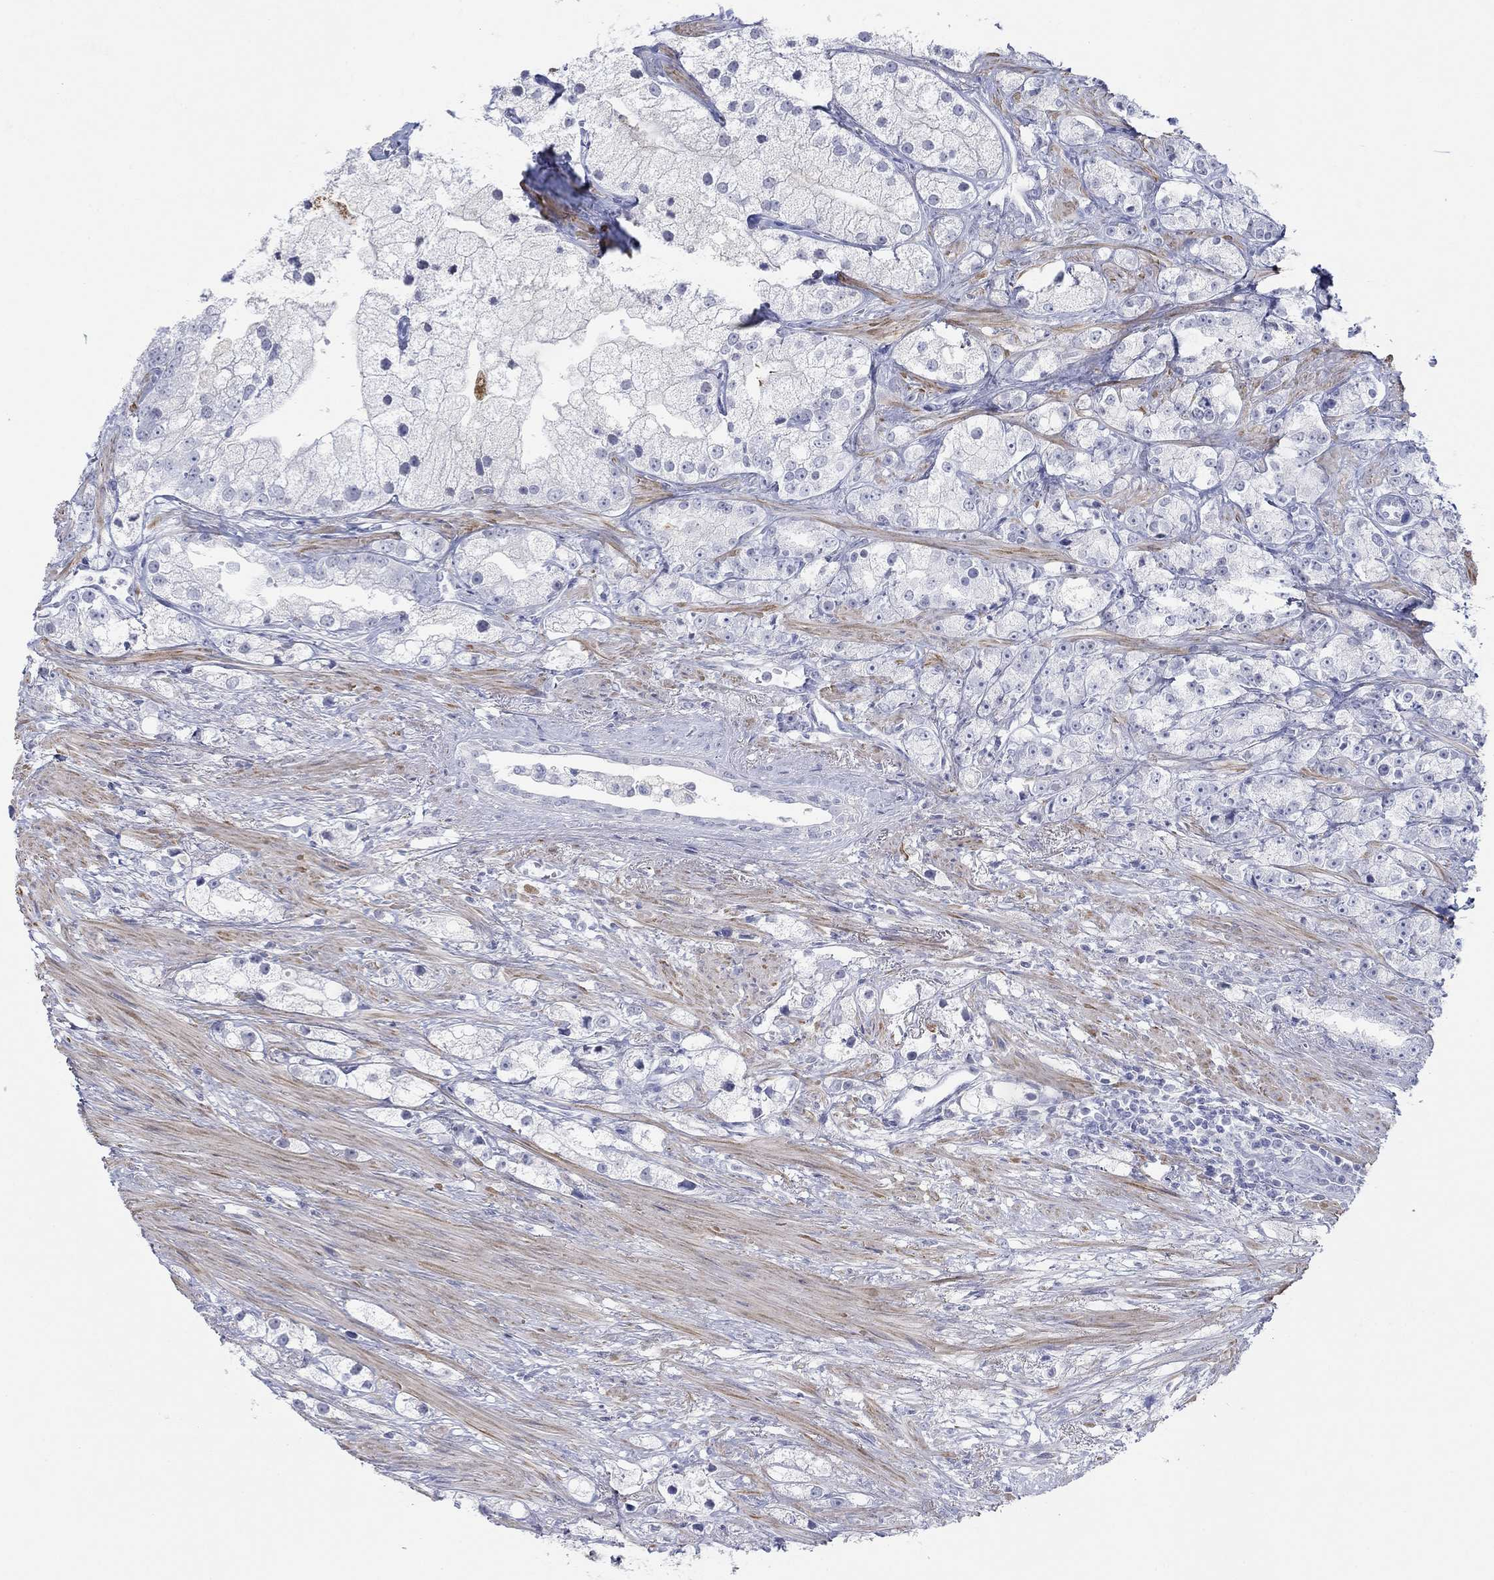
{"staining": {"intensity": "negative", "quantity": "none", "location": "none"}, "tissue": "prostate cancer", "cell_type": "Tumor cells", "image_type": "cancer", "snomed": [{"axis": "morphology", "description": "Adenocarcinoma, NOS"}, {"axis": "topography", "description": "Prostate and seminal vesicle, NOS"}, {"axis": "topography", "description": "Prostate"}], "caption": "Prostate adenocarcinoma stained for a protein using immunohistochemistry demonstrates no expression tumor cells.", "gene": "PDYN", "patient": {"sex": "male", "age": 79}}